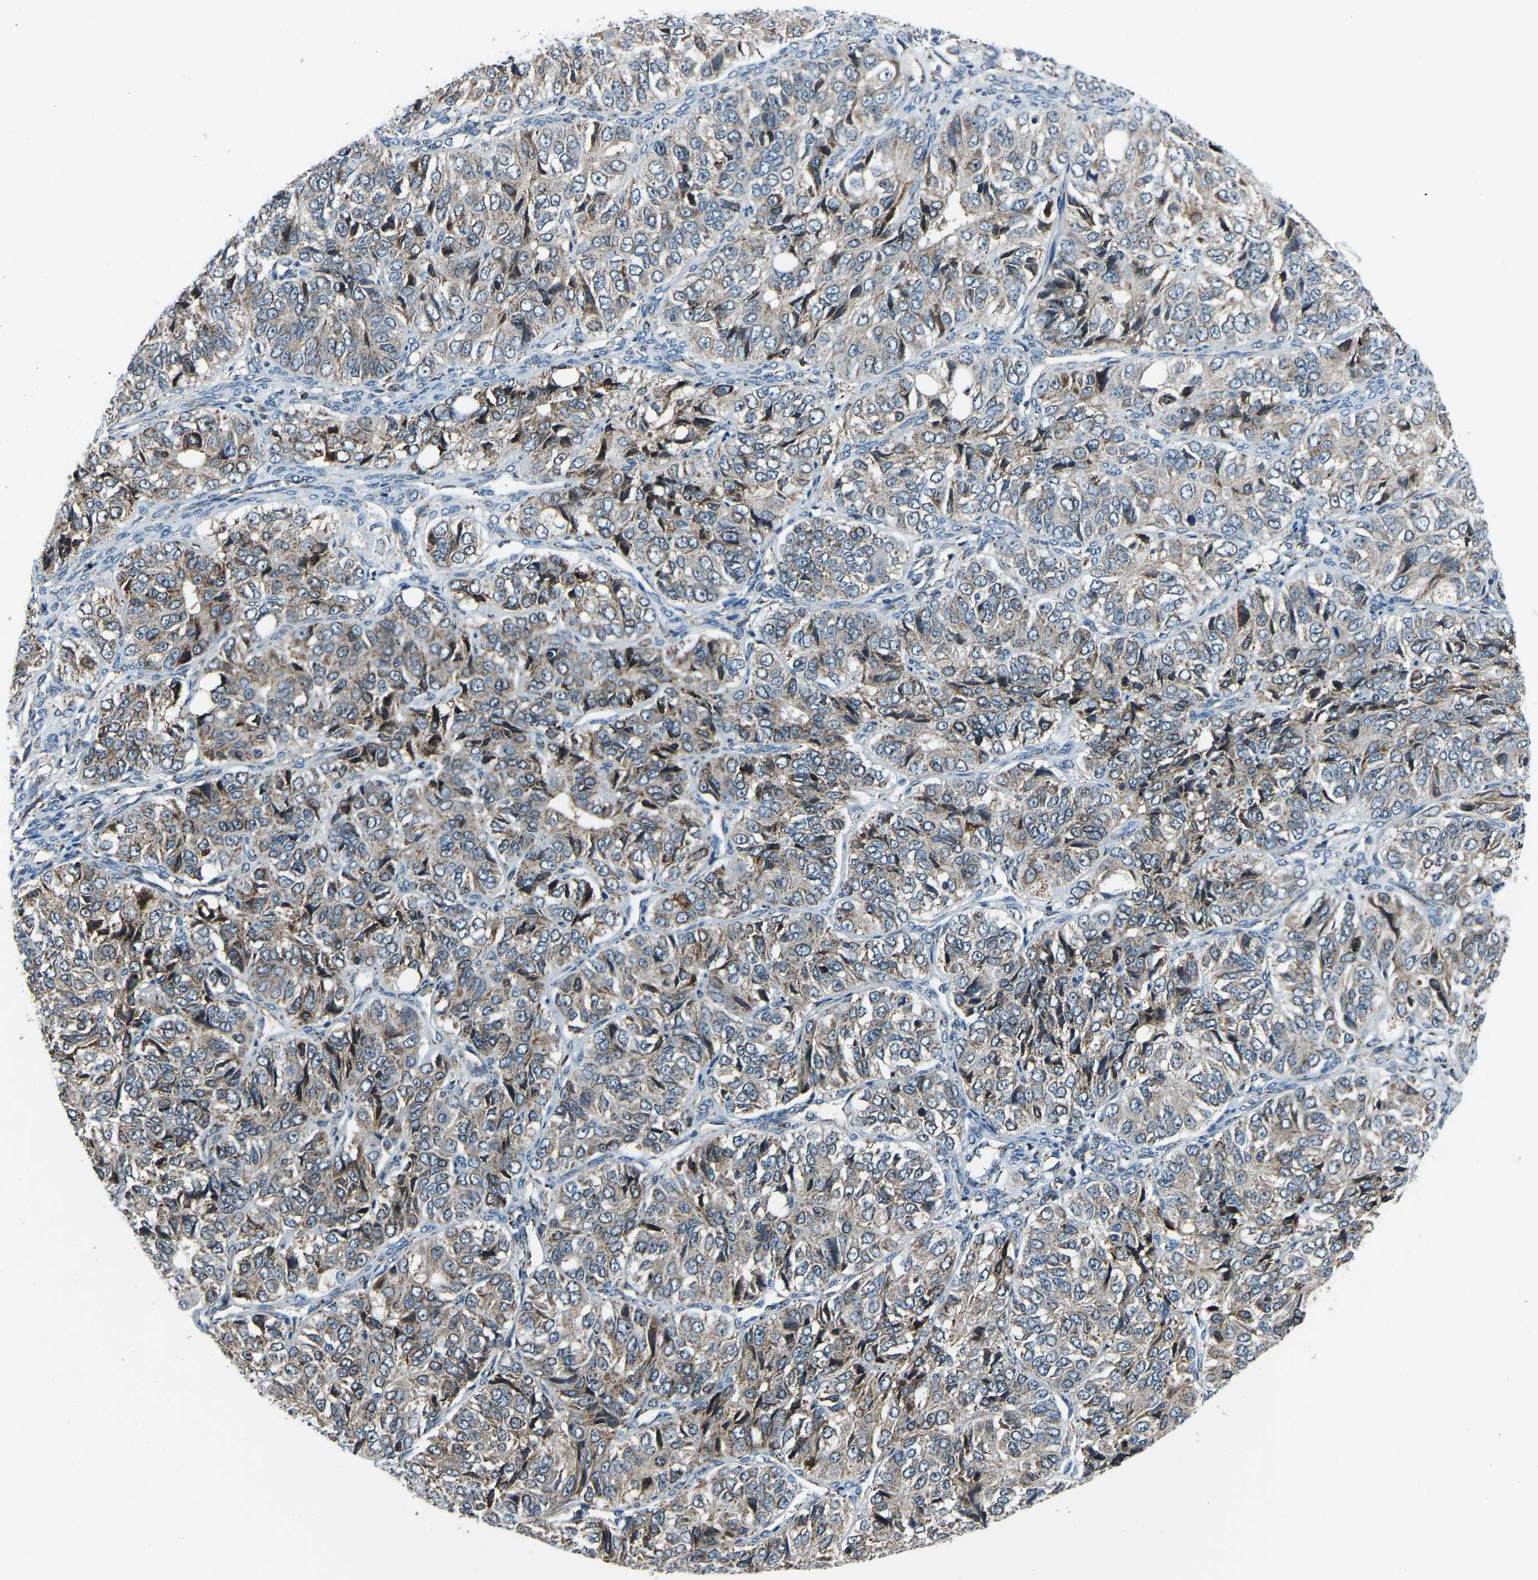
{"staining": {"intensity": "weak", "quantity": ">75%", "location": "cytoplasmic/membranous"}, "tissue": "ovarian cancer", "cell_type": "Tumor cells", "image_type": "cancer", "snomed": [{"axis": "morphology", "description": "Carcinoma, endometroid"}, {"axis": "topography", "description": "Ovary"}], "caption": "A brown stain highlights weak cytoplasmic/membranous positivity of a protein in ovarian cancer tumor cells.", "gene": "RBM33", "patient": {"sex": "female", "age": 51}}